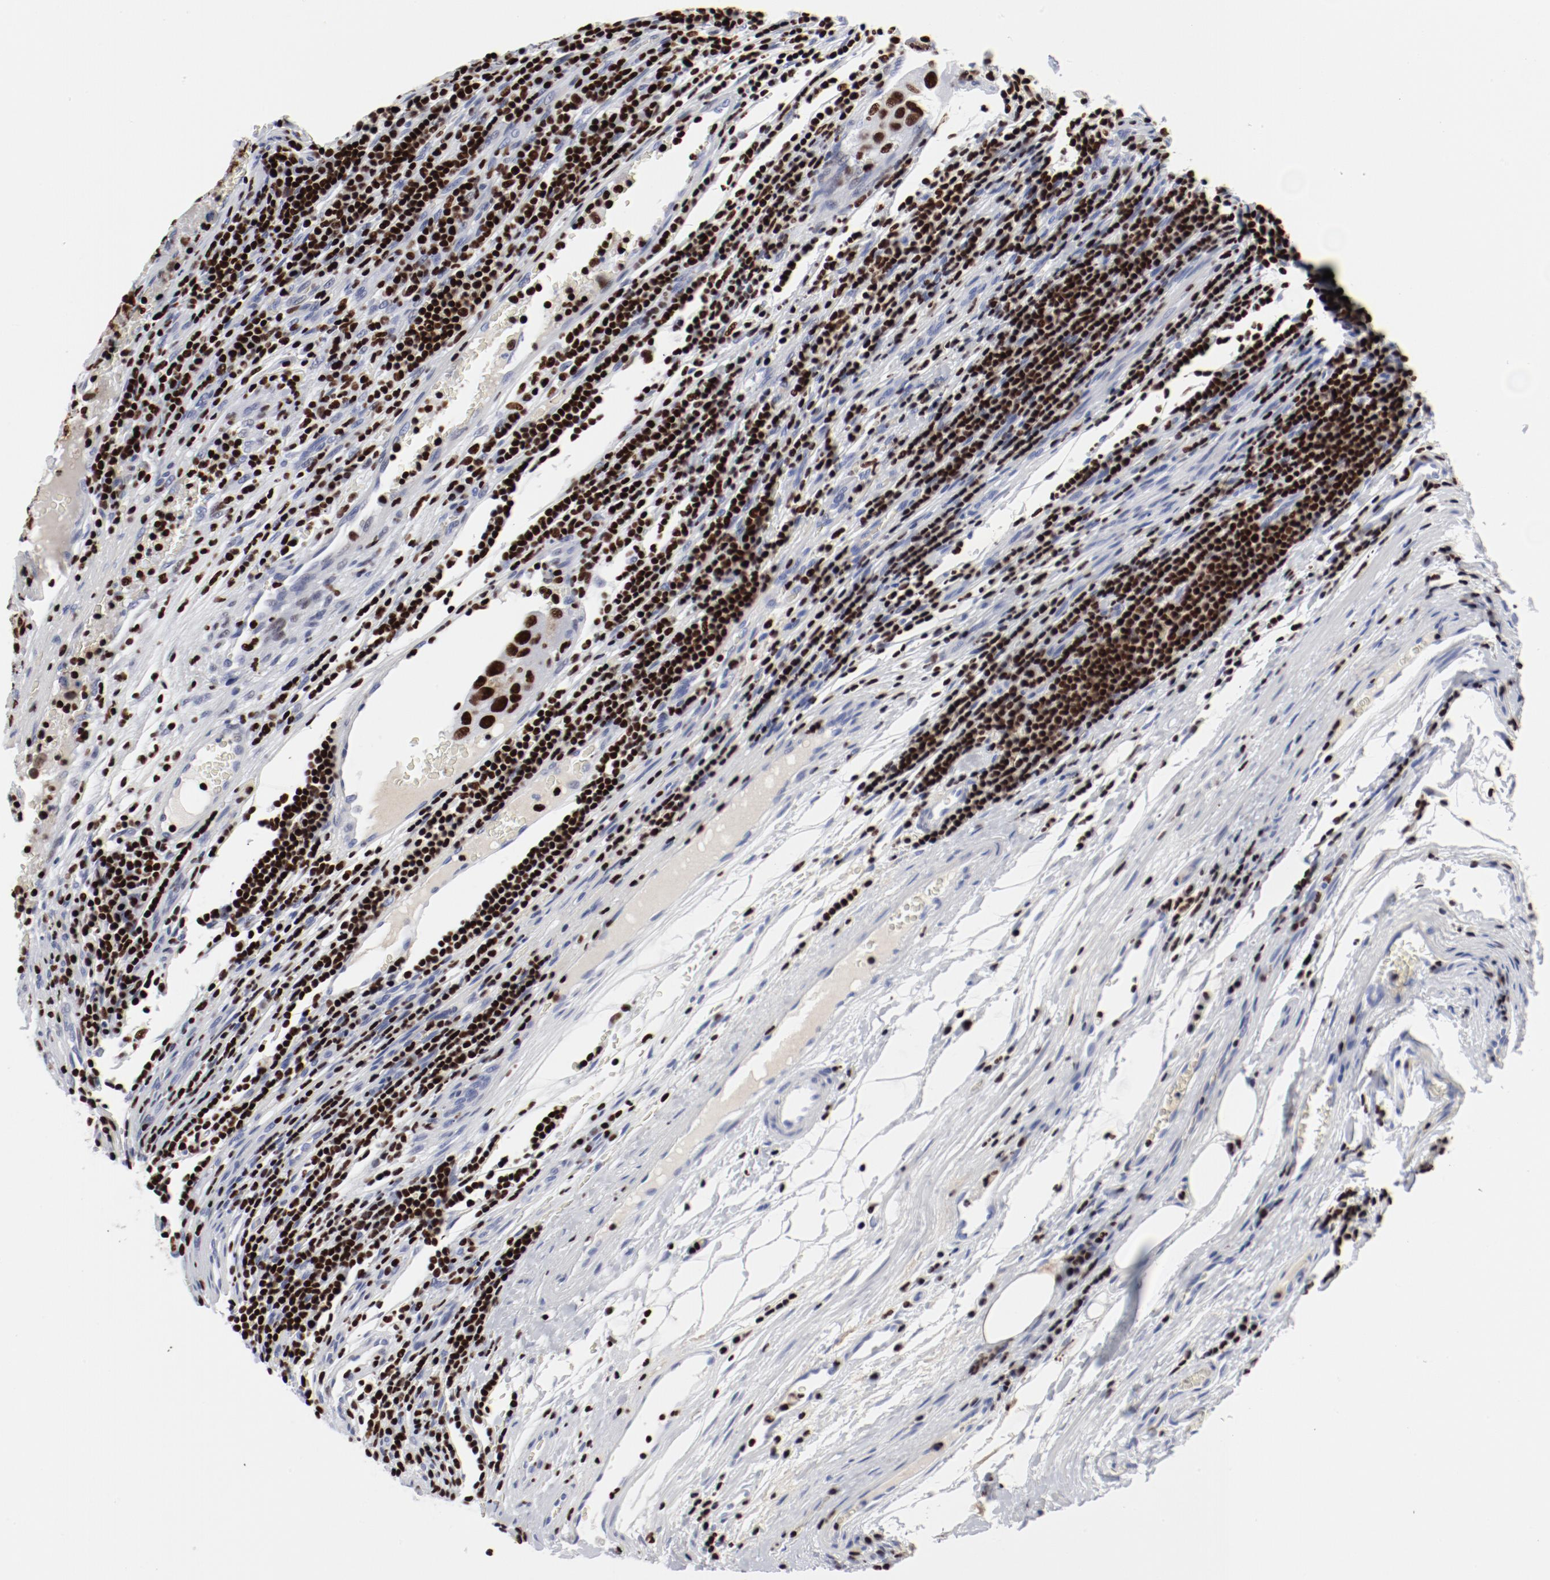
{"staining": {"intensity": "strong", "quantity": ">75%", "location": "nuclear"}, "tissue": "urothelial cancer", "cell_type": "Tumor cells", "image_type": "cancer", "snomed": [{"axis": "morphology", "description": "Urothelial carcinoma, High grade"}, {"axis": "topography", "description": "Lymph node"}, {"axis": "topography", "description": "Urinary bladder"}], "caption": "Urothelial carcinoma (high-grade) tissue displays strong nuclear expression in approximately >75% of tumor cells The protein is stained brown, and the nuclei are stained in blue (DAB IHC with brightfield microscopy, high magnification).", "gene": "SMARCC2", "patient": {"sex": "male", "age": 51}}